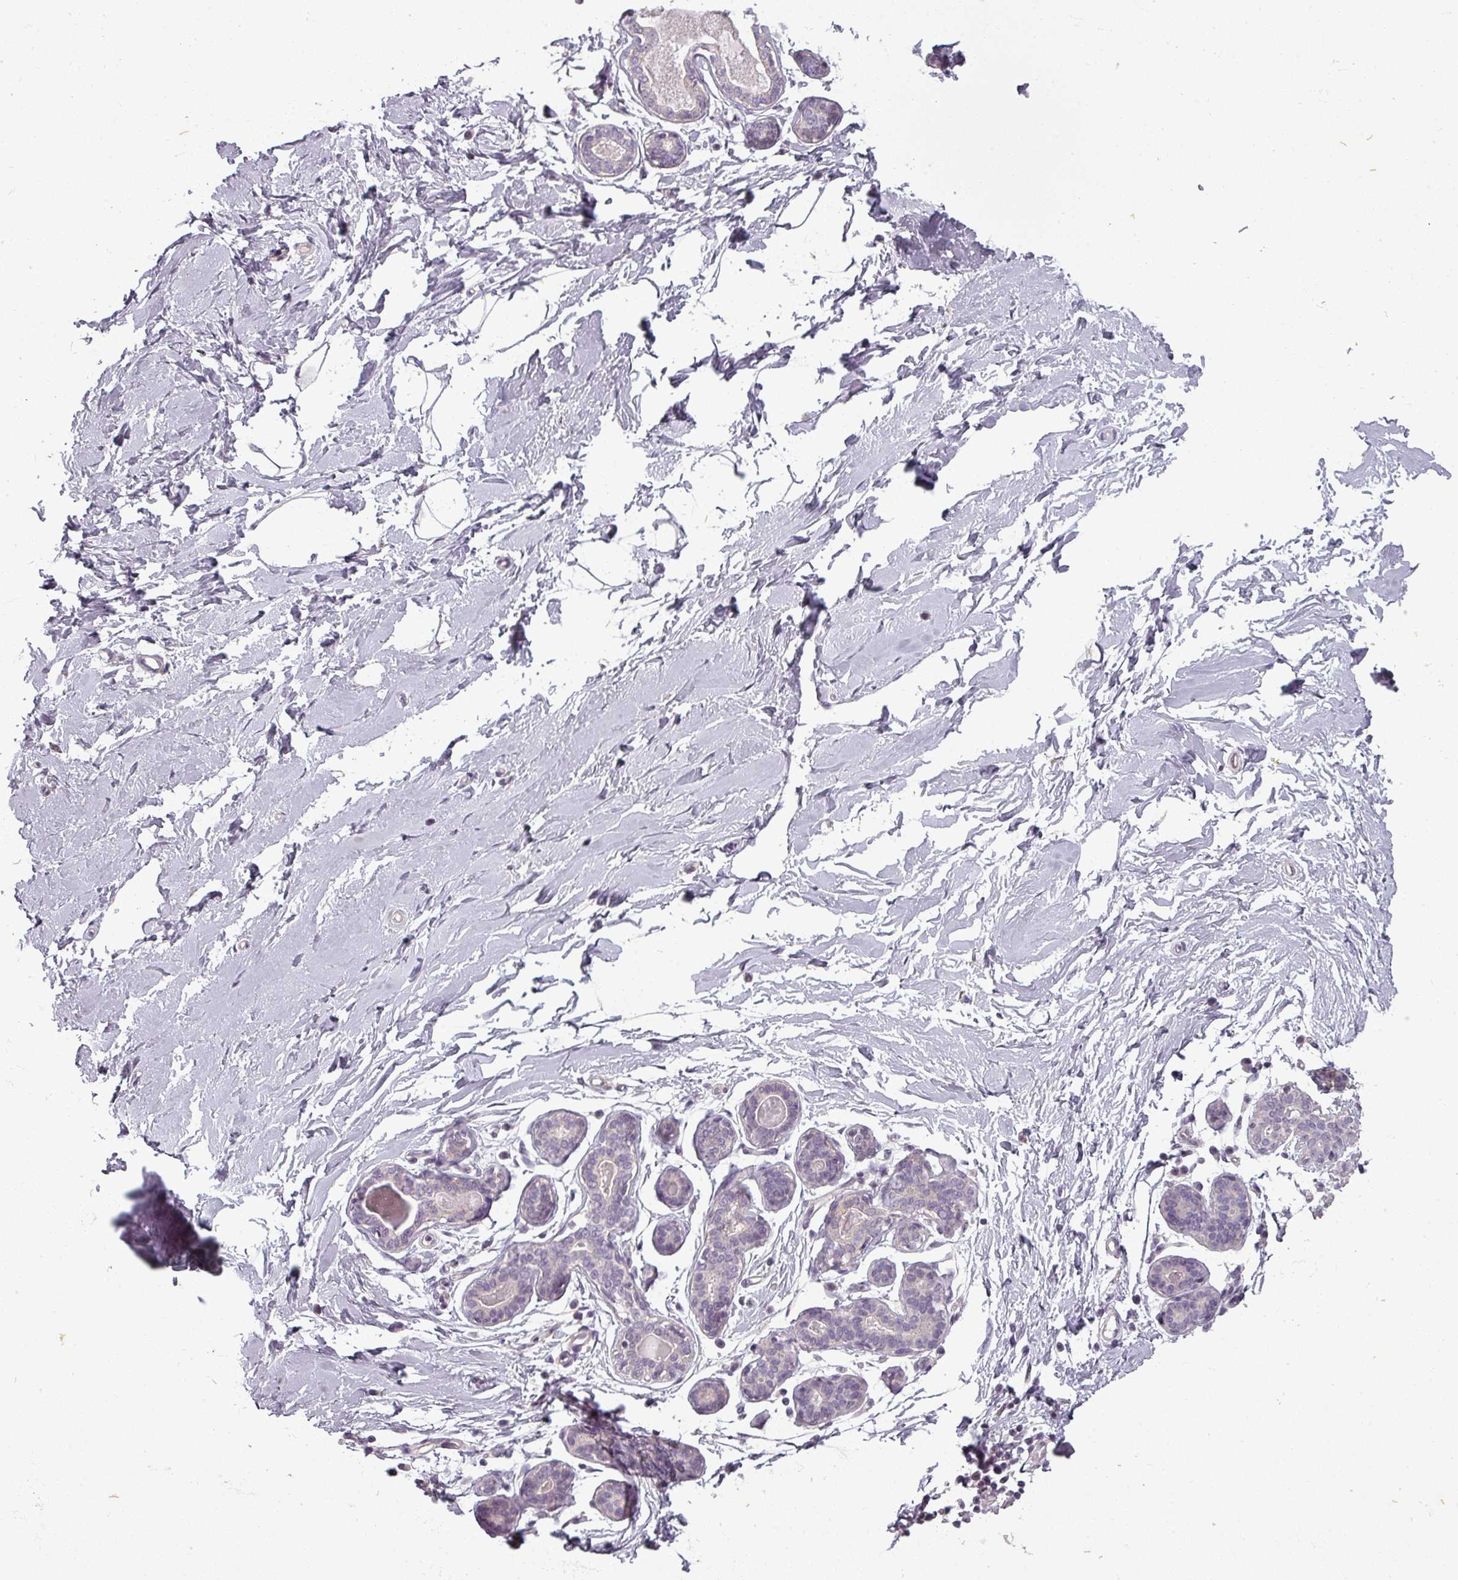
{"staining": {"intensity": "negative", "quantity": "none", "location": "none"}, "tissue": "breast", "cell_type": "Adipocytes", "image_type": "normal", "snomed": [{"axis": "morphology", "description": "Normal tissue, NOS"}, {"axis": "topography", "description": "Breast"}], "caption": "This is an immunohistochemistry (IHC) image of normal breast. There is no staining in adipocytes.", "gene": "SLC16A9", "patient": {"sex": "female", "age": 23}}